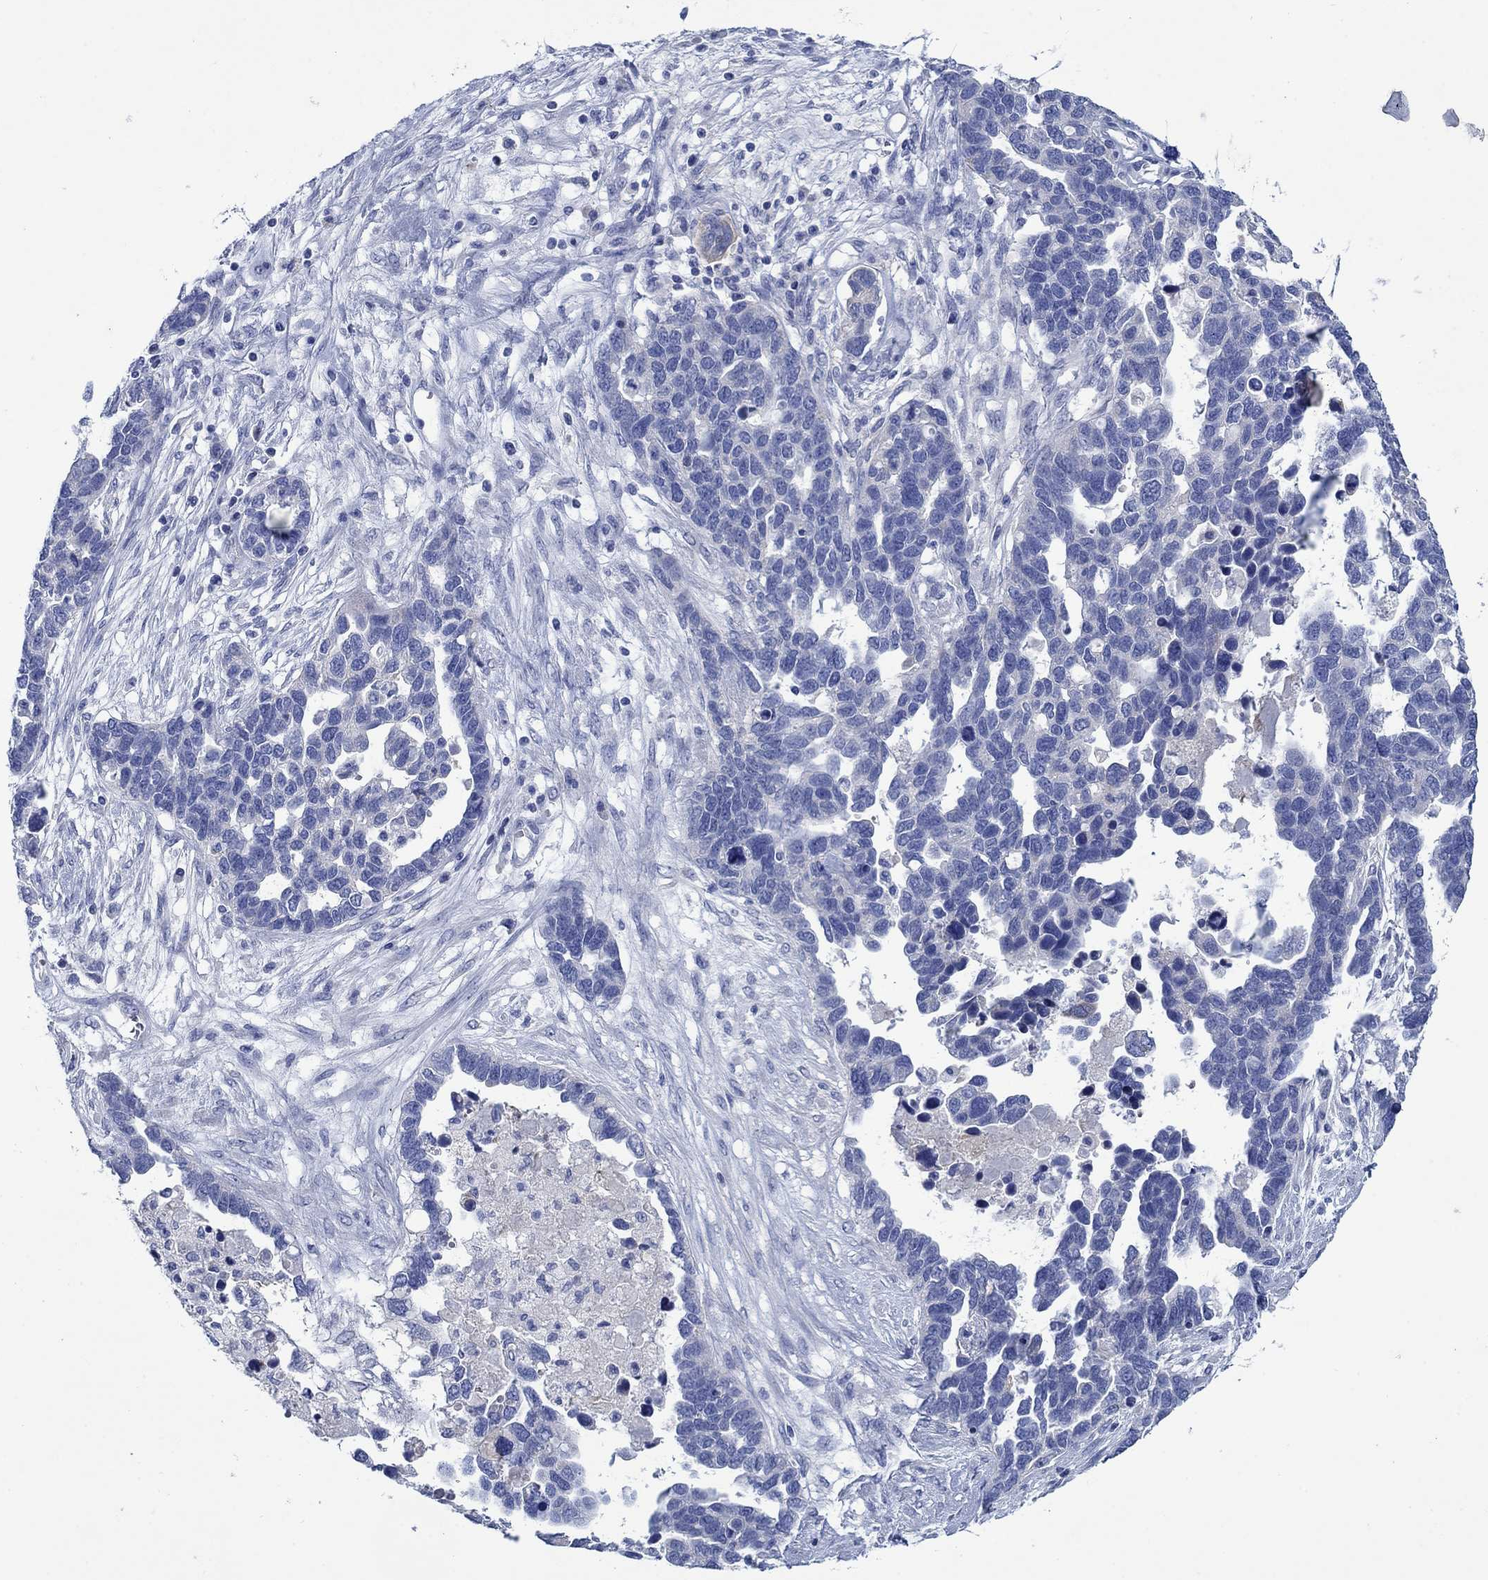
{"staining": {"intensity": "negative", "quantity": "none", "location": "none"}, "tissue": "ovarian cancer", "cell_type": "Tumor cells", "image_type": "cancer", "snomed": [{"axis": "morphology", "description": "Cystadenocarcinoma, serous, NOS"}, {"axis": "topography", "description": "Ovary"}], "caption": "The micrograph exhibits no staining of tumor cells in ovarian serous cystadenocarcinoma. (Brightfield microscopy of DAB IHC at high magnification).", "gene": "TRIM16", "patient": {"sex": "female", "age": 54}}